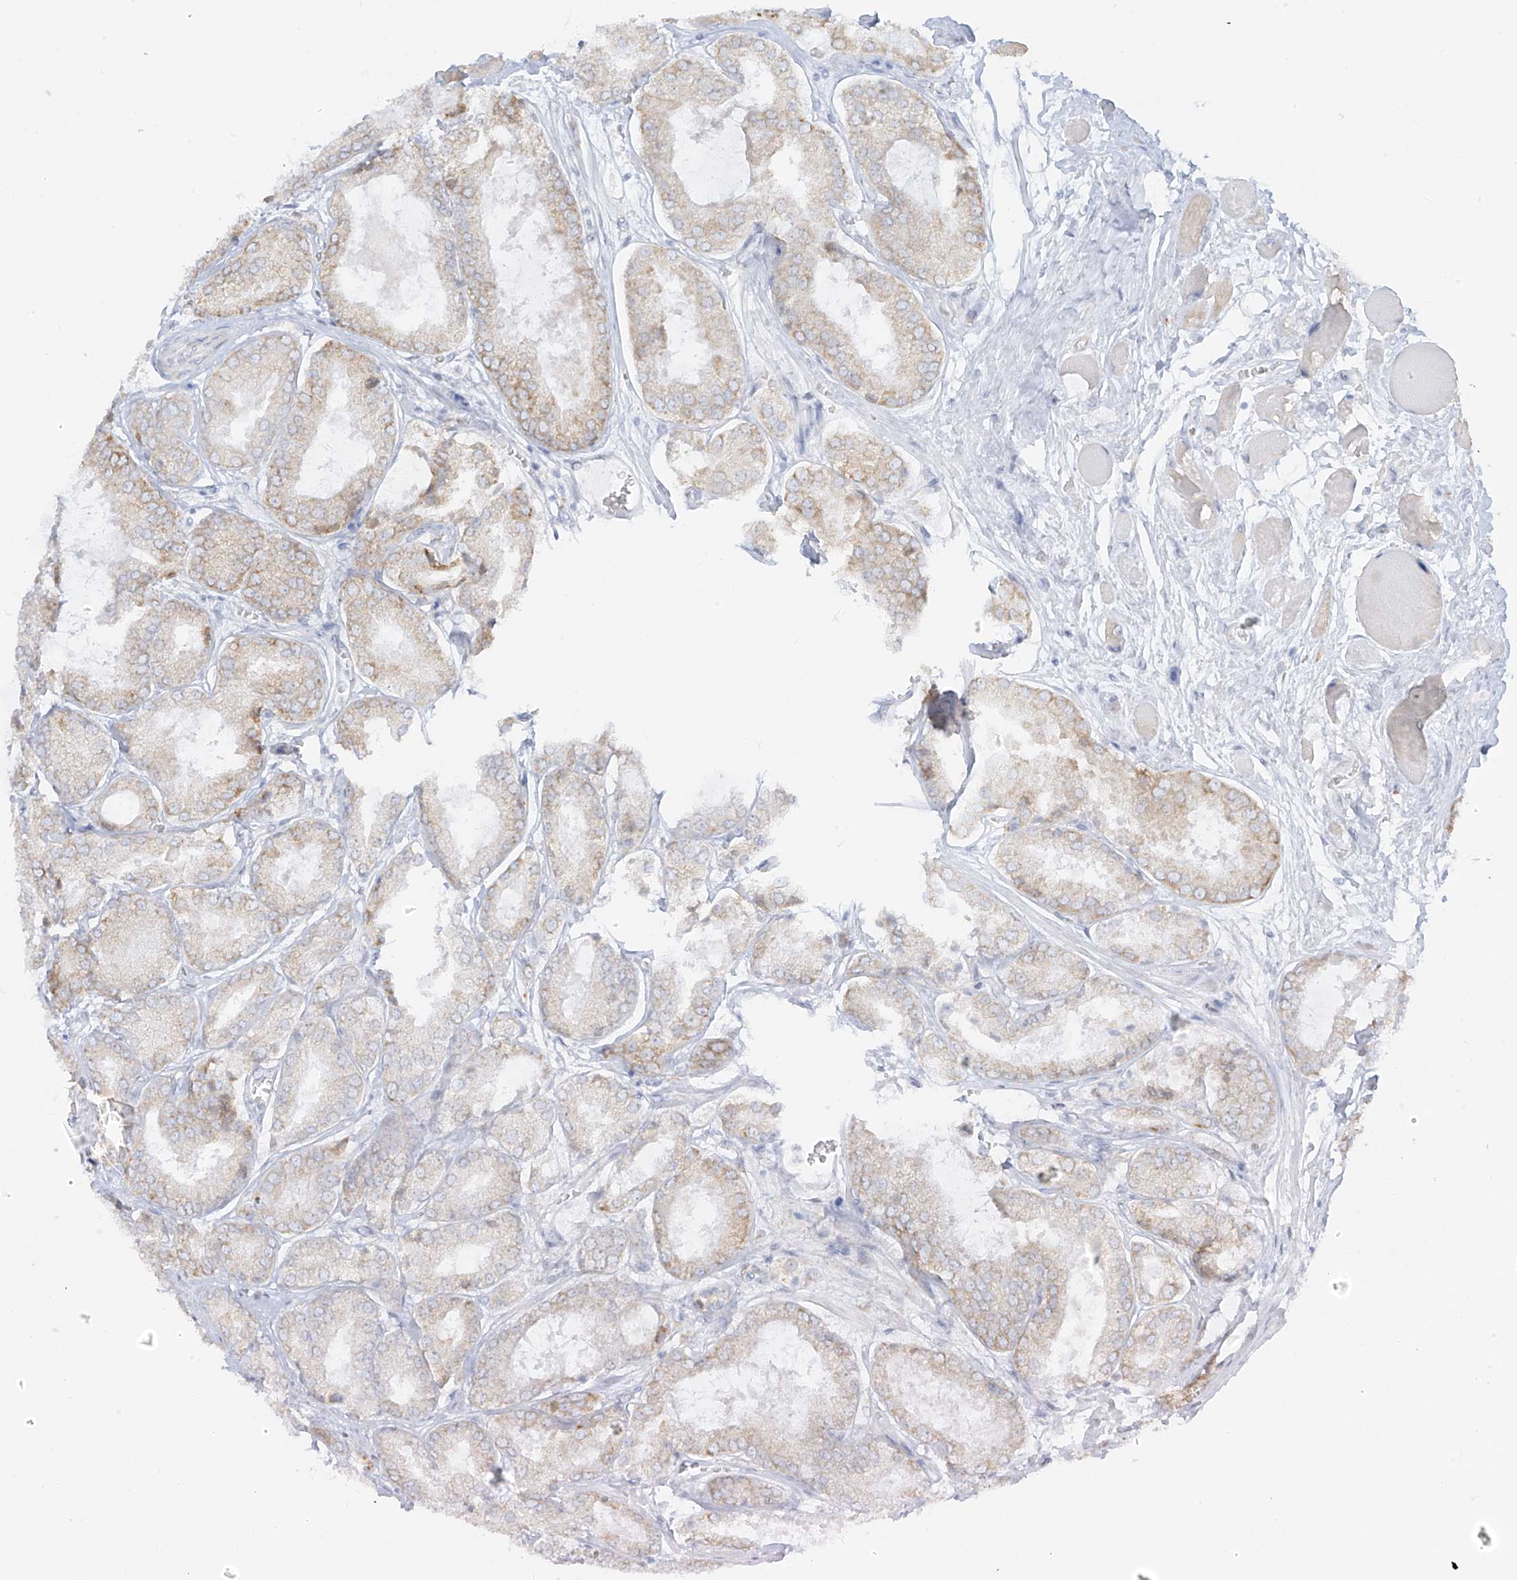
{"staining": {"intensity": "moderate", "quantity": "<25%", "location": "cytoplasmic/membranous"}, "tissue": "prostate cancer", "cell_type": "Tumor cells", "image_type": "cancer", "snomed": [{"axis": "morphology", "description": "Adenocarcinoma, Low grade"}, {"axis": "topography", "description": "Prostate"}], "caption": "Moderate cytoplasmic/membranous protein expression is seen in about <25% of tumor cells in adenocarcinoma (low-grade) (prostate).", "gene": "LRRC59", "patient": {"sex": "male", "age": 67}}